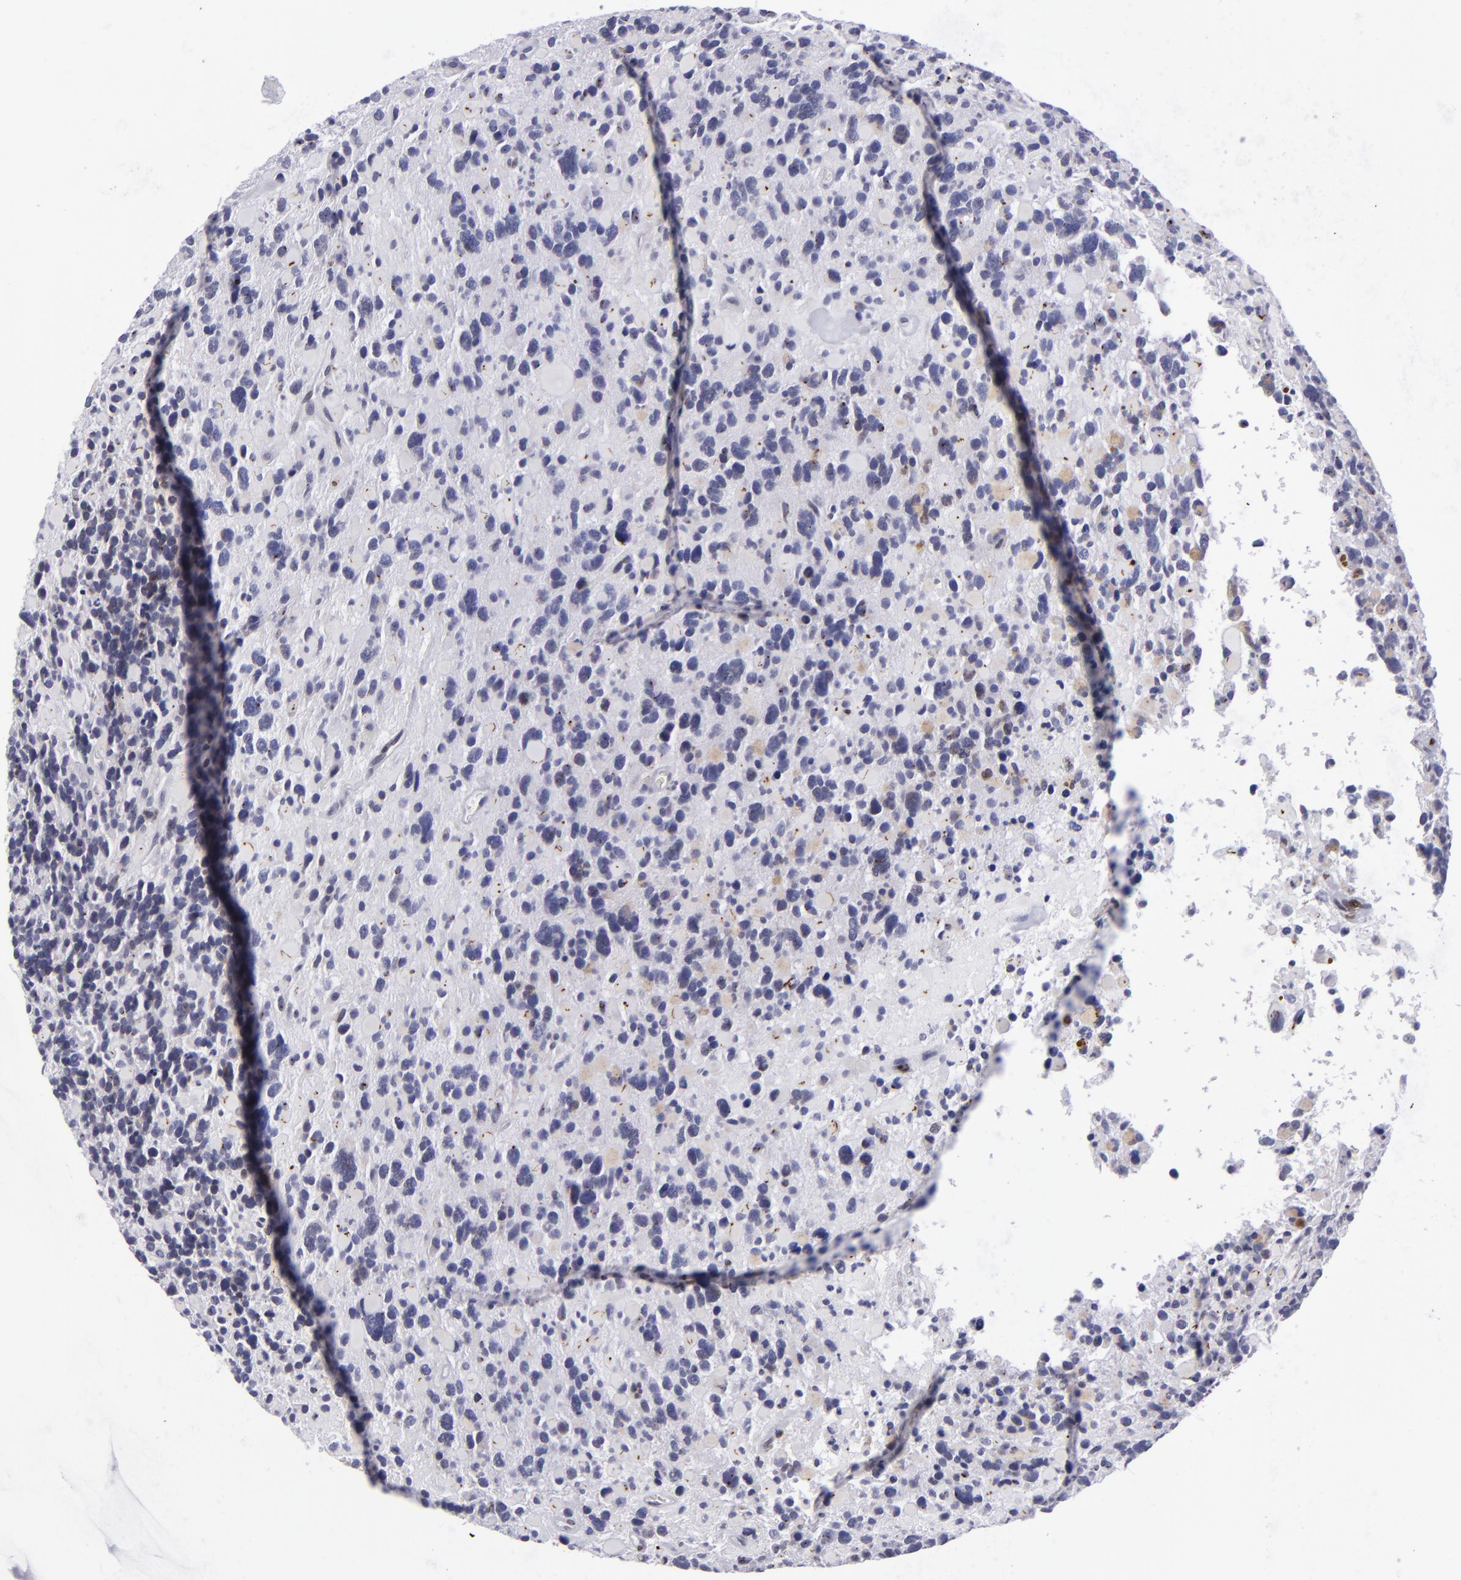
{"staining": {"intensity": "weak", "quantity": "<25%", "location": "nuclear"}, "tissue": "glioma", "cell_type": "Tumor cells", "image_type": "cancer", "snomed": [{"axis": "morphology", "description": "Glioma, malignant, High grade"}, {"axis": "topography", "description": "Brain"}], "caption": "High power microscopy photomicrograph of an IHC photomicrograph of malignant glioma (high-grade), revealing no significant staining in tumor cells.", "gene": "EMD", "patient": {"sex": "female", "age": 37}}